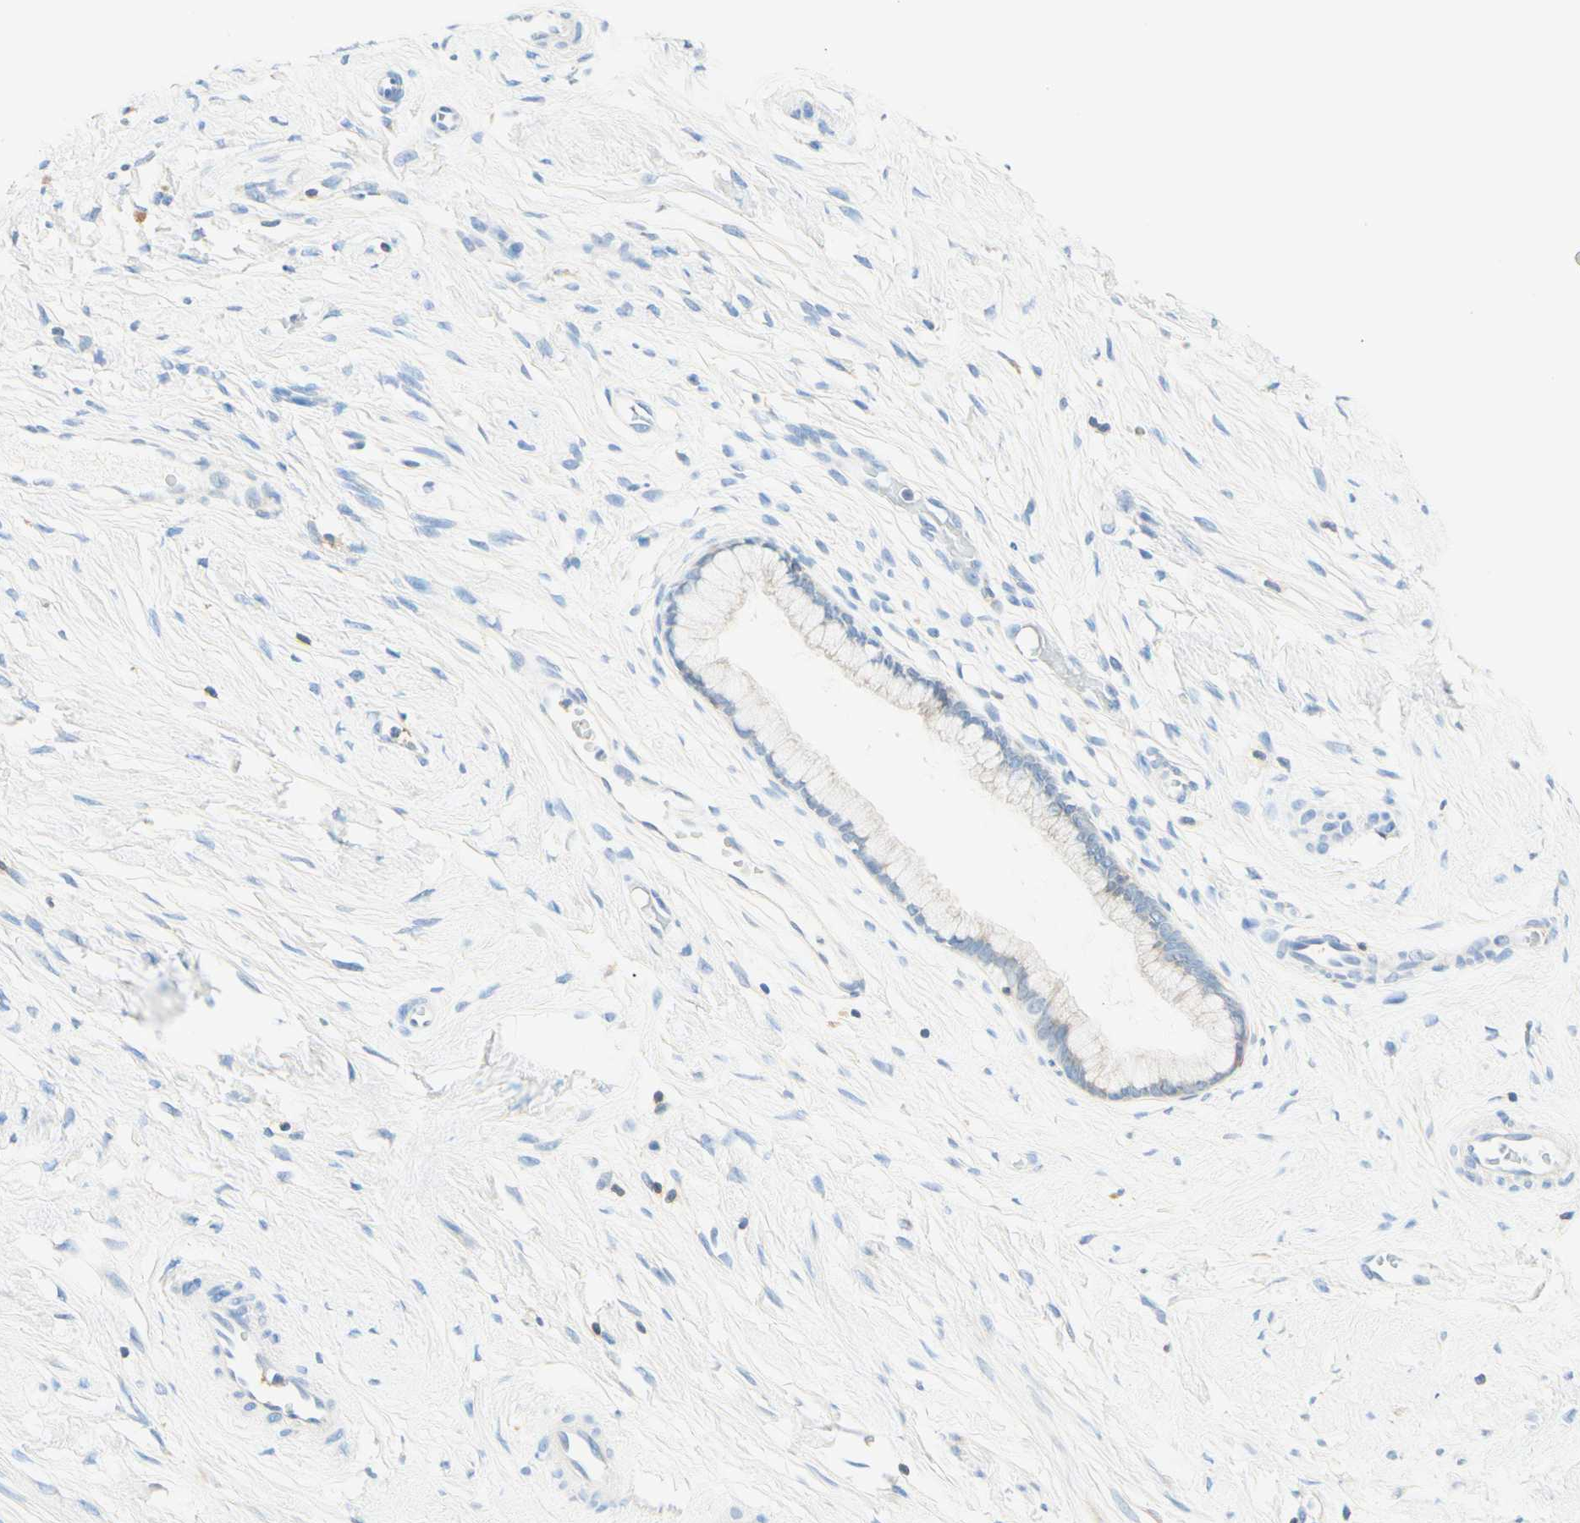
{"staining": {"intensity": "negative", "quantity": "none", "location": "none"}, "tissue": "cervix", "cell_type": "Glandular cells", "image_type": "normal", "snomed": [{"axis": "morphology", "description": "Normal tissue, NOS"}, {"axis": "topography", "description": "Cervix"}], "caption": "Glandular cells show no significant protein positivity in unremarkable cervix. (DAB (3,3'-diaminobenzidine) immunohistochemistry, high magnification).", "gene": "LAT", "patient": {"sex": "female", "age": 65}}